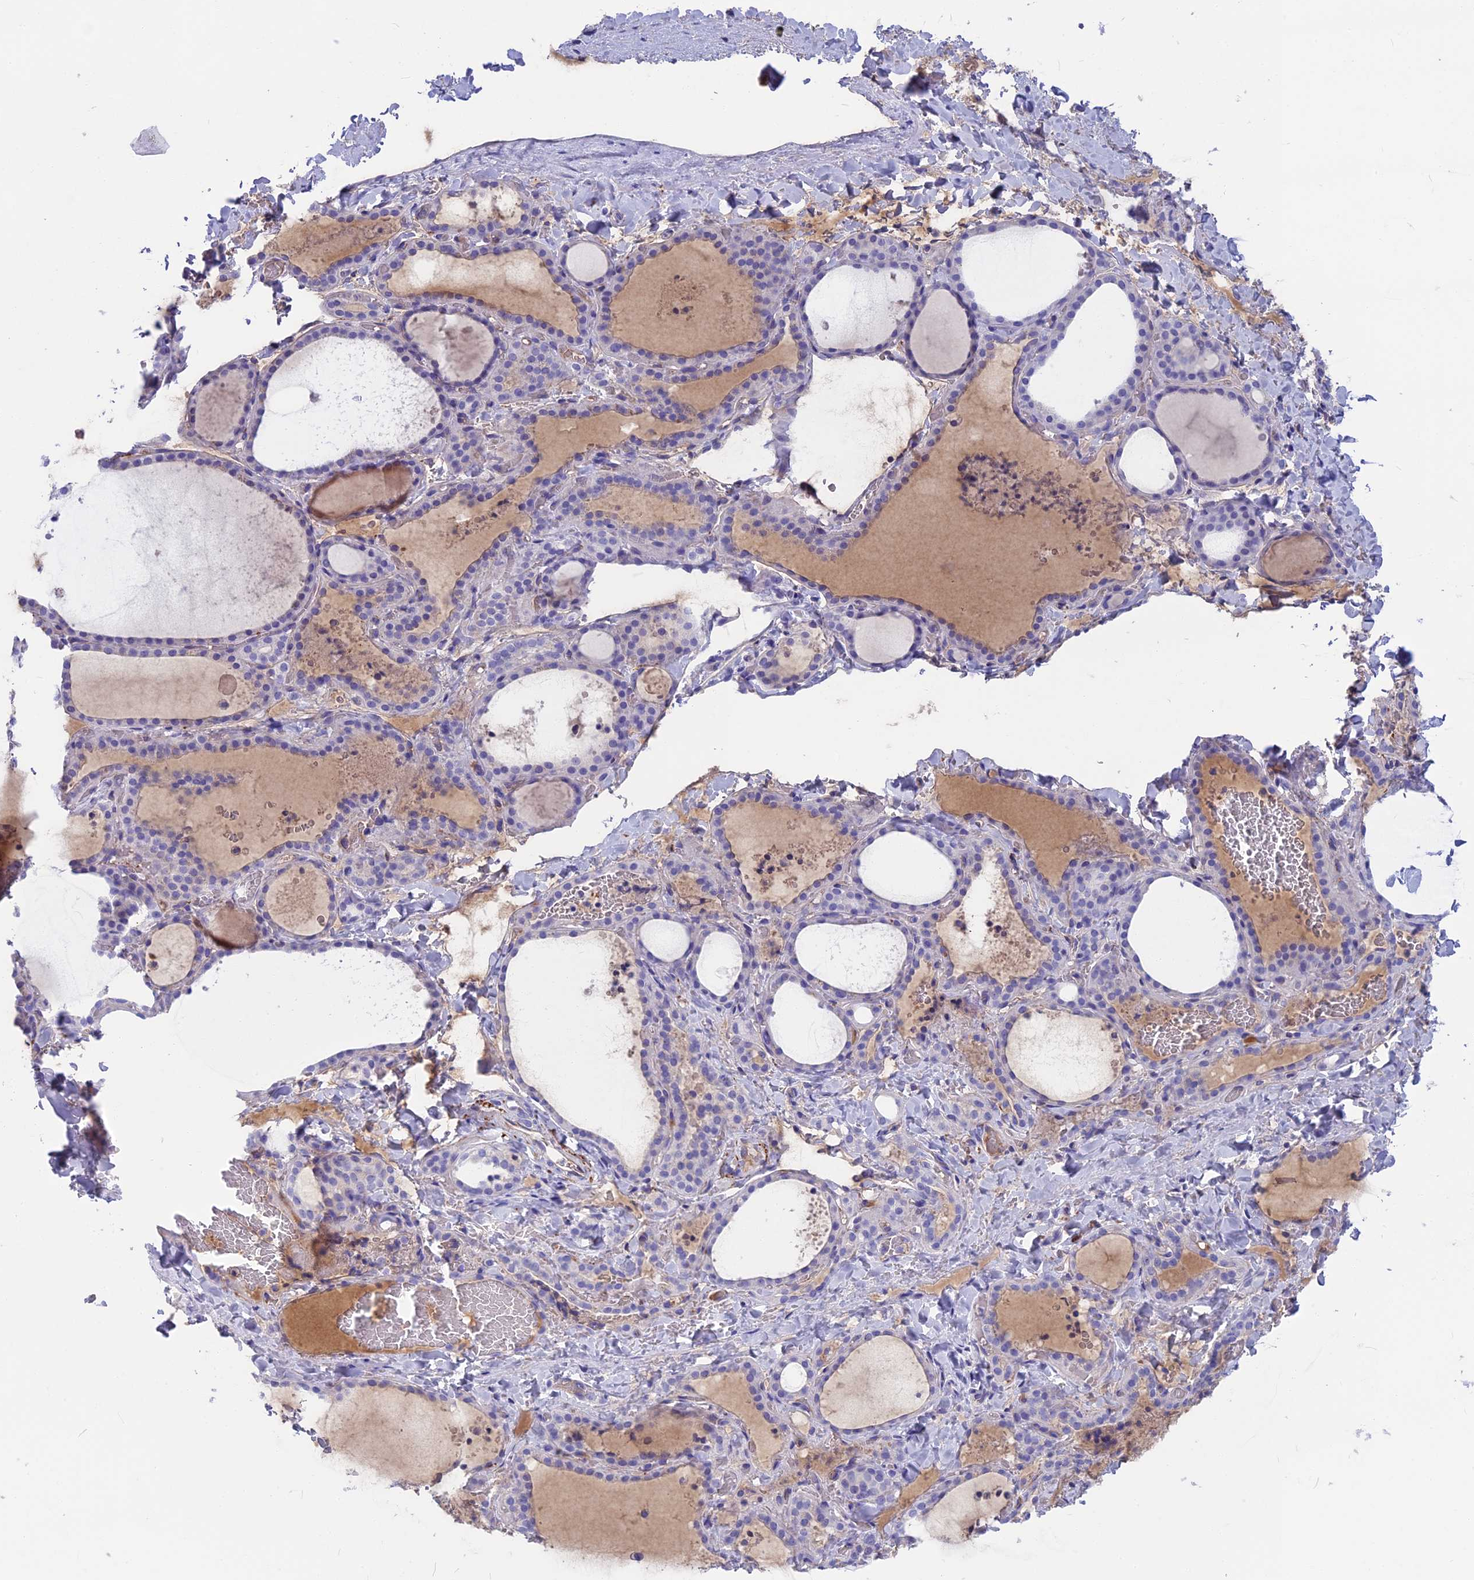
{"staining": {"intensity": "negative", "quantity": "none", "location": "none"}, "tissue": "thyroid gland", "cell_type": "Glandular cells", "image_type": "normal", "snomed": [{"axis": "morphology", "description": "Normal tissue, NOS"}, {"axis": "topography", "description": "Thyroid gland"}], "caption": "This is a image of immunohistochemistry (IHC) staining of unremarkable thyroid gland, which shows no staining in glandular cells. (DAB (3,3'-diaminobenzidine) IHC, high magnification).", "gene": "SNAP91", "patient": {"sex": "female", "age": 22}}